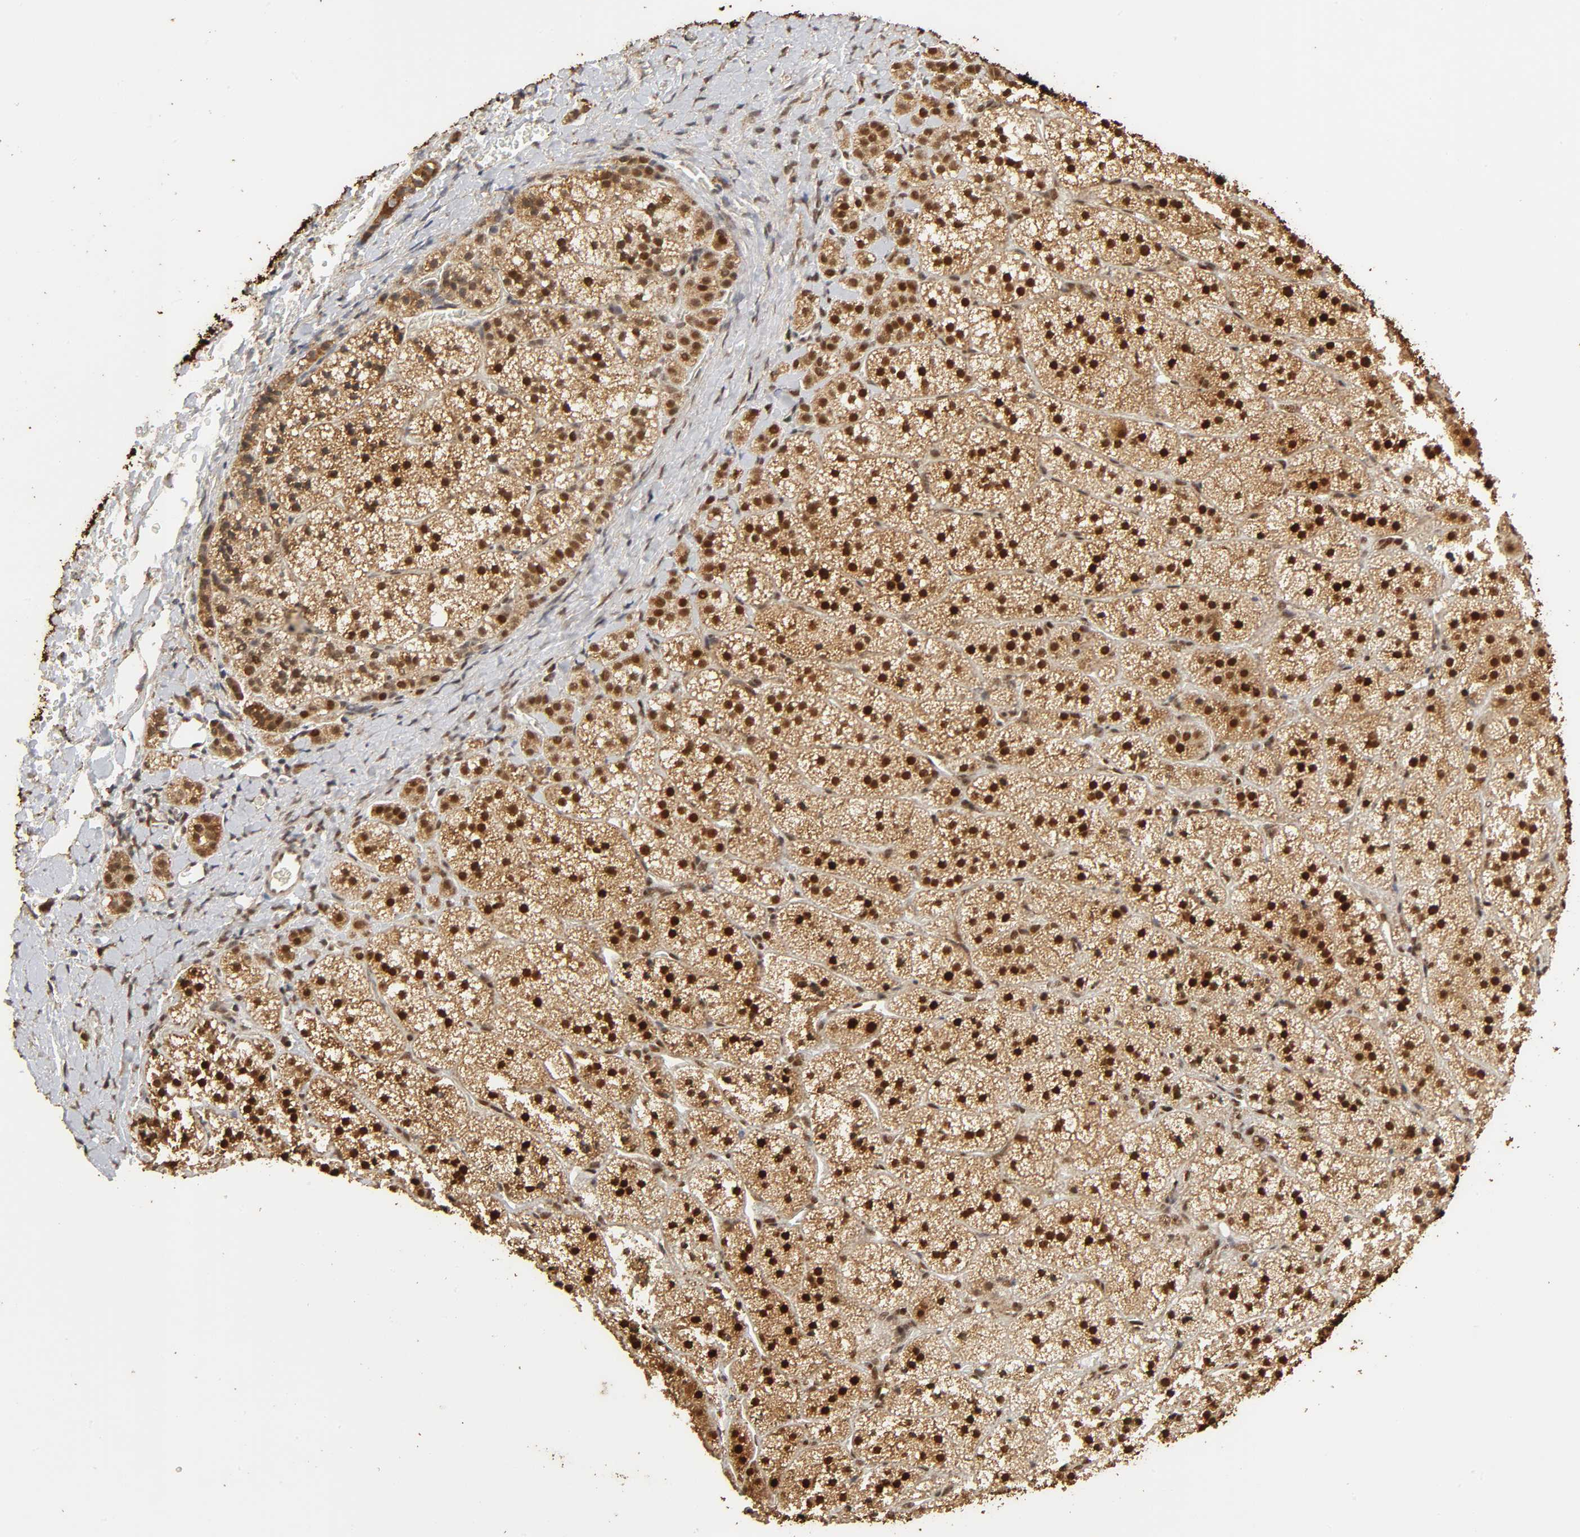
{"staining": {"intensity": "strong", "quantity": ">75%", "location": "cytoplasmic/membranous,nuclear"}, "tissue": "adrenal gland", "cell_type": "Glandular cells", "image_type": "normal", "snomed": [{"axis": "morphology", "description": "Normal tissue, NOS"}, {"axis": "topography", "description": "Adrenal gland"}], "caption": "The histopathology image reveals staining of normal adrenal gland, revealing strong cytoplasmic/membranous,nuclear protein staining (brown color) within glandular cells. The protein is stained brown, and the nuclei are stained in blue (DAB (3,3'-diaminobenzidine) IHC with brightfield microscopy, high magnification).", "gene": "RNF122", "patient": {"sex": "female", "age": 44}}